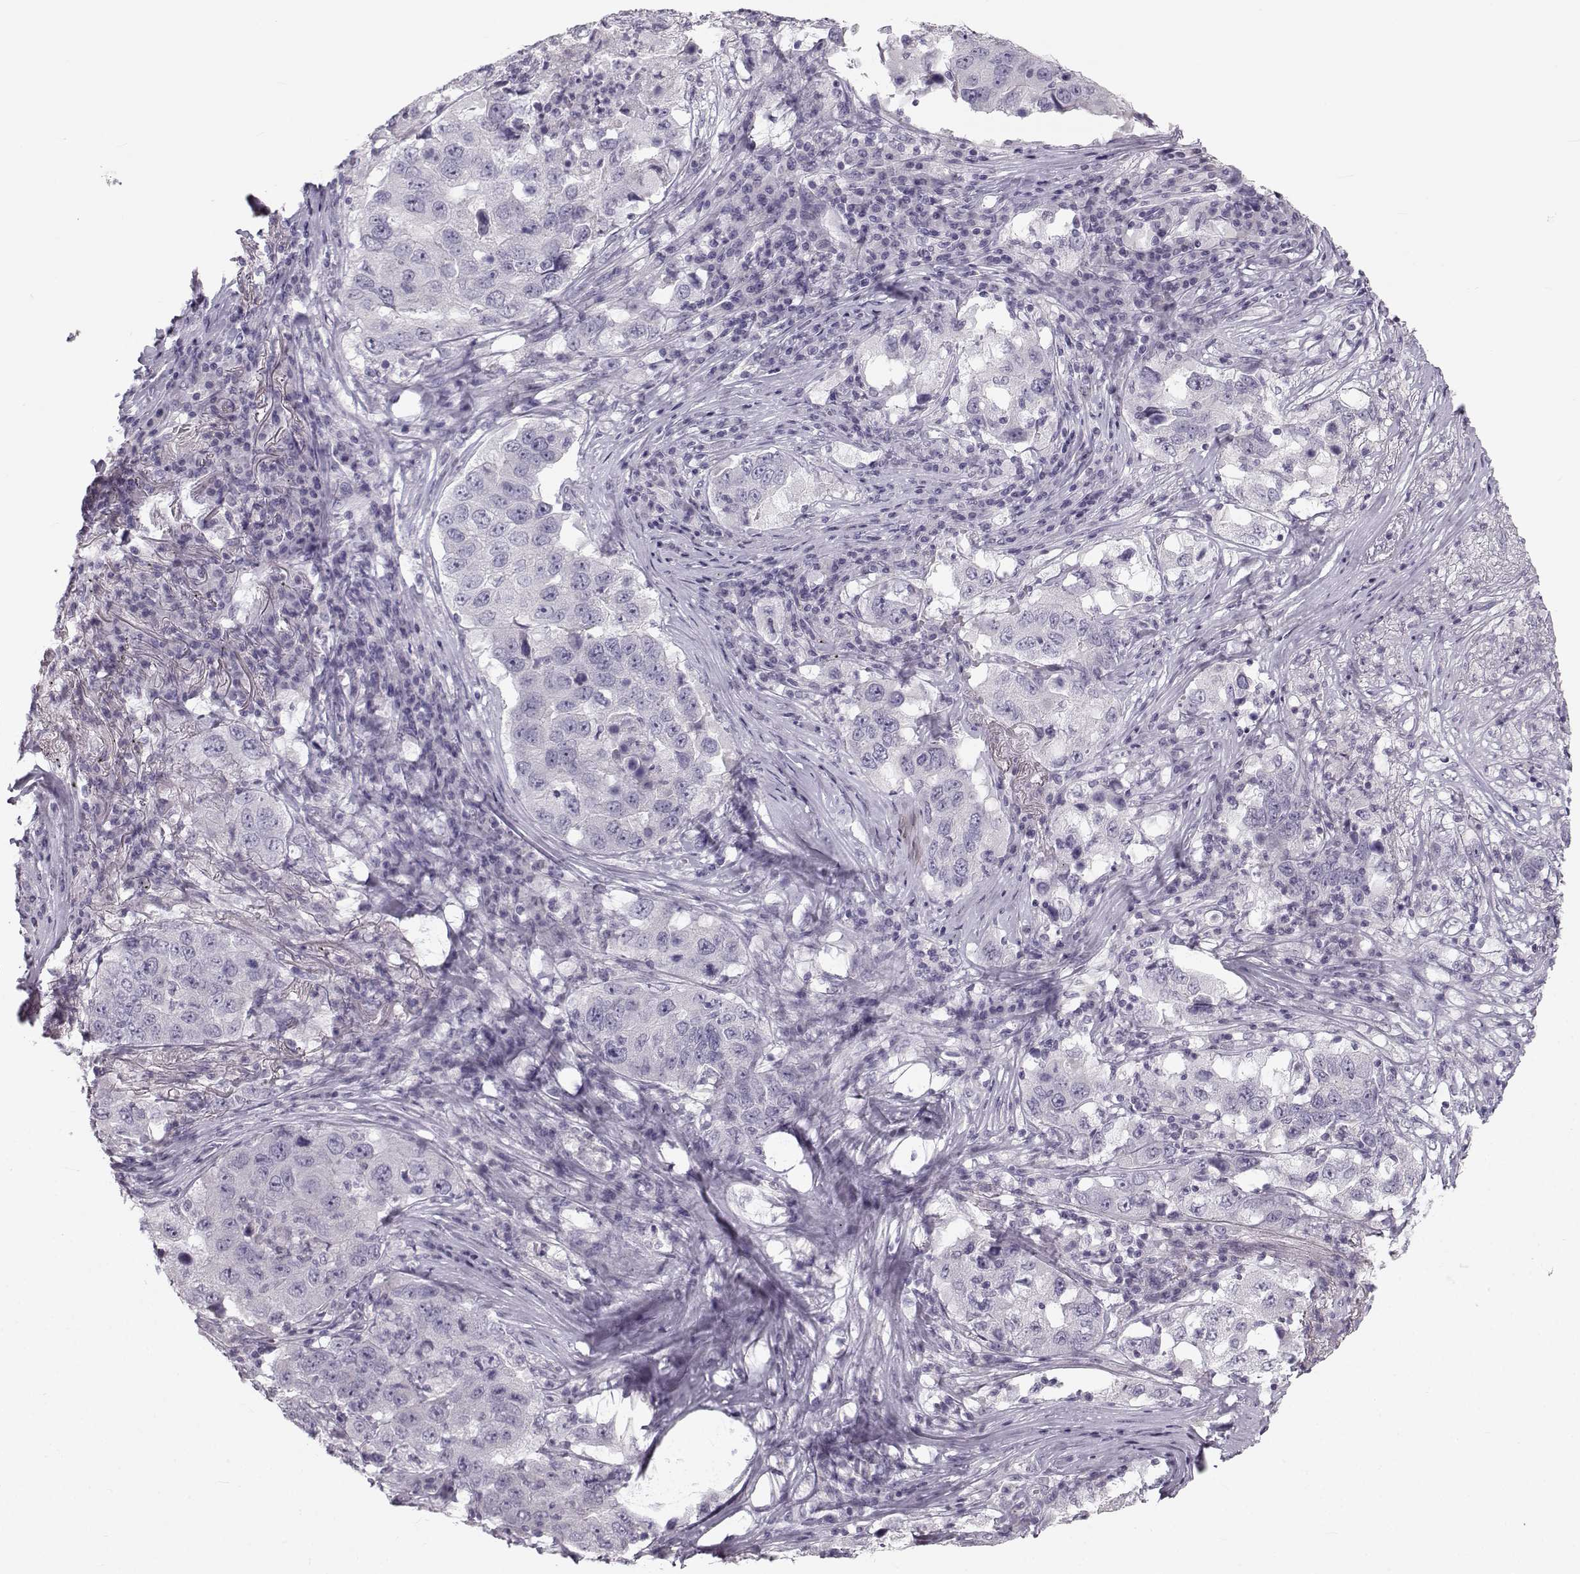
{"staining": {"intensity": "negative", "quantity": "none", "location": "none"}, "tissue": "lung cancer", "cell_type": "Tumor cells", "image_type": "cancer", "snomed": [{"axis": "morphology", "description": "Adenocarcinoma, NOS"}, {"axis": "topography", "description": "Lung"}], "caption": "This is an IHC image of human lung adenocarcinoma. There is no staining in tumor cells.", "gene": "OIP5", "patient": {"sex": "male", "age": 73}}